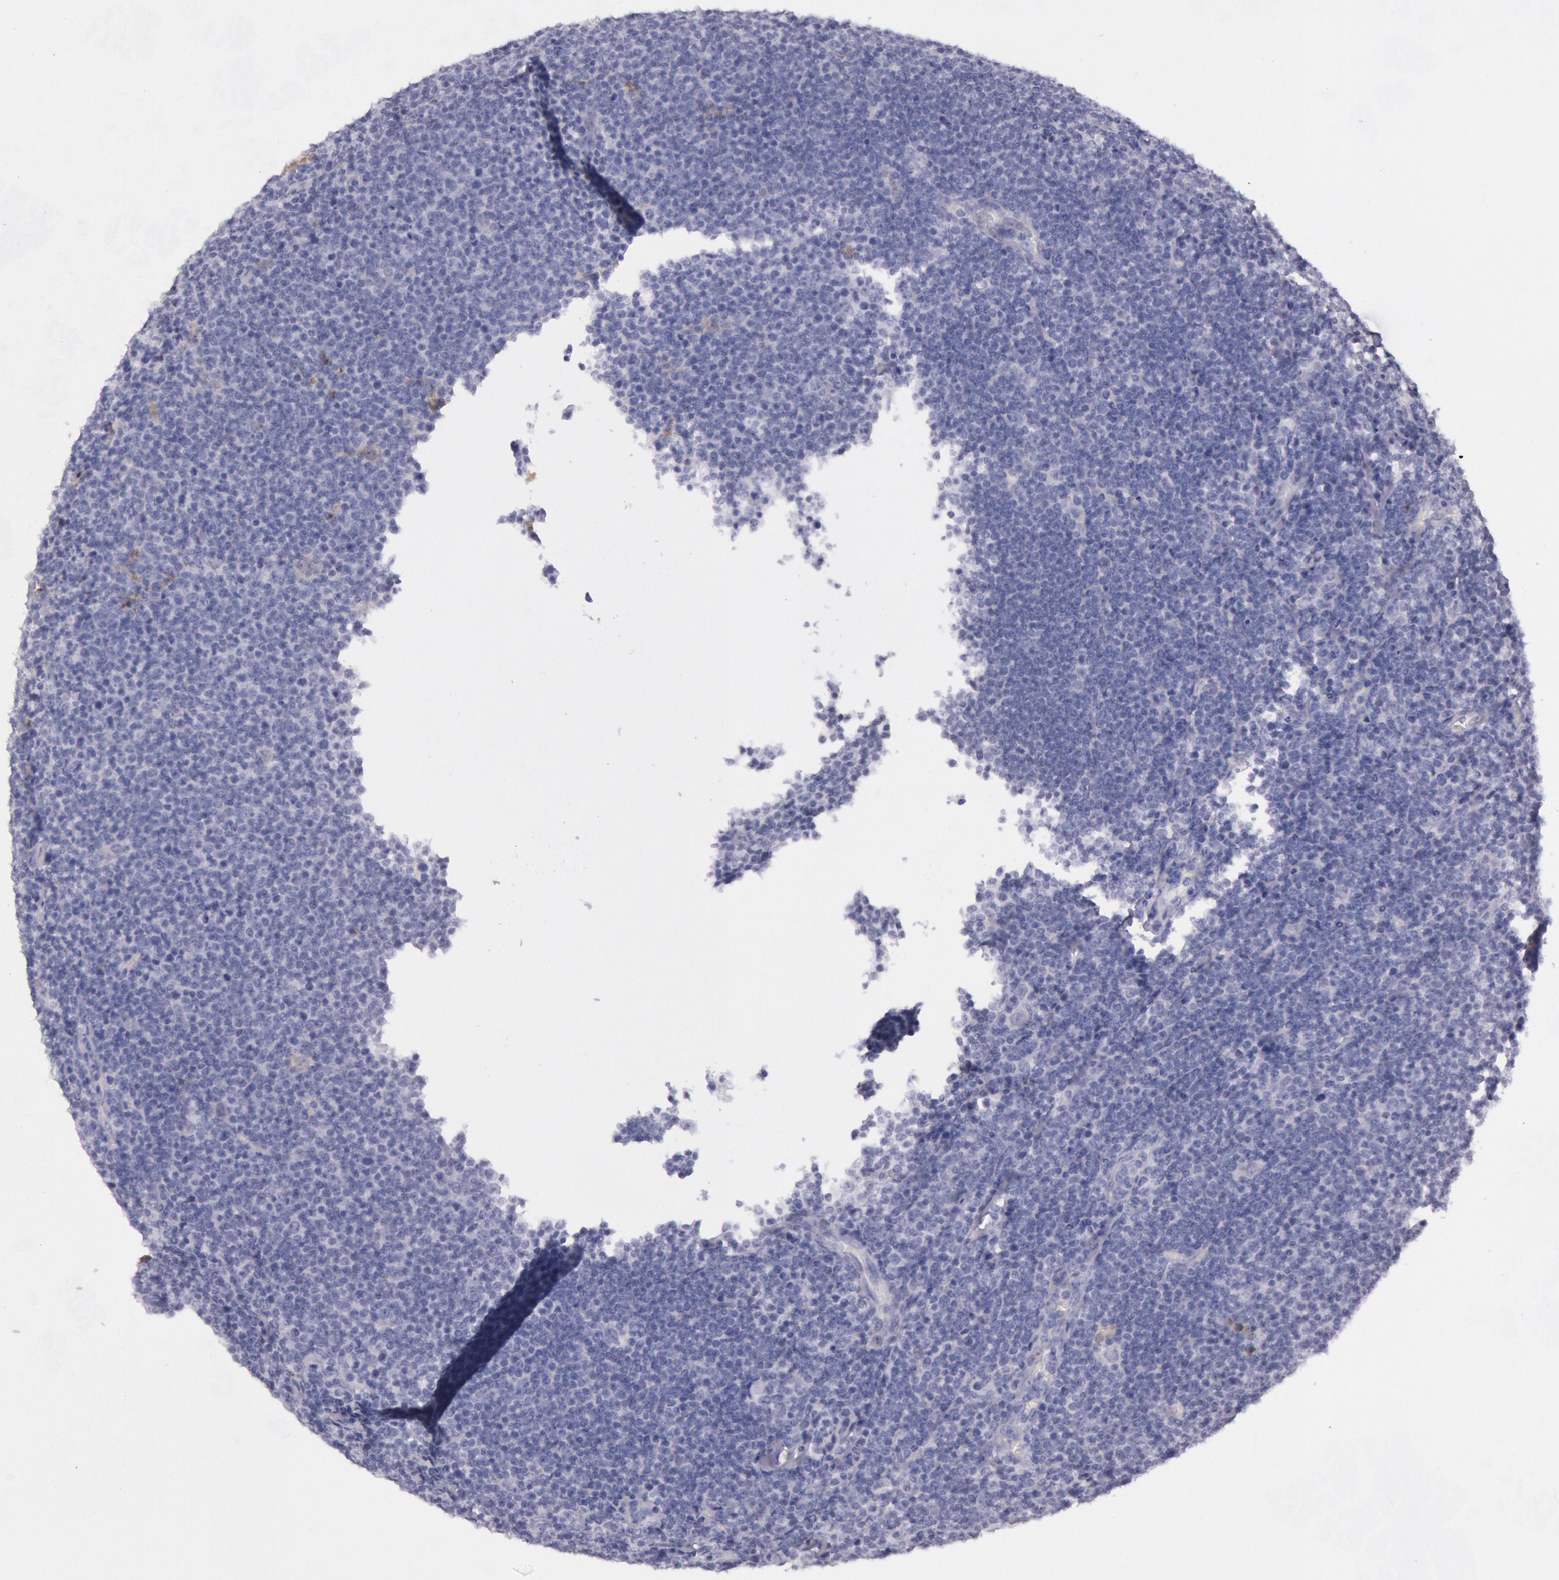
{"staining": {"intensity": "negative", "quantity": "none", "location": "none"}, "tissue": "lymphoma", "cell_type": "Tumor cells", "image_type": "cancer", "snomed": [{"axis": "morphology", "description": "Malignant lymphoma, non-Hodgkin's type, Low grade"}, {"axis": "topography", "description": "Lymph node"}], "caption": "There is no significant expression in tumor cells of malignant lymphoma, non-Hodgkin's type (low-grade).", "gene": "CKB", "patient": {"sex": "male", "age": 74}}